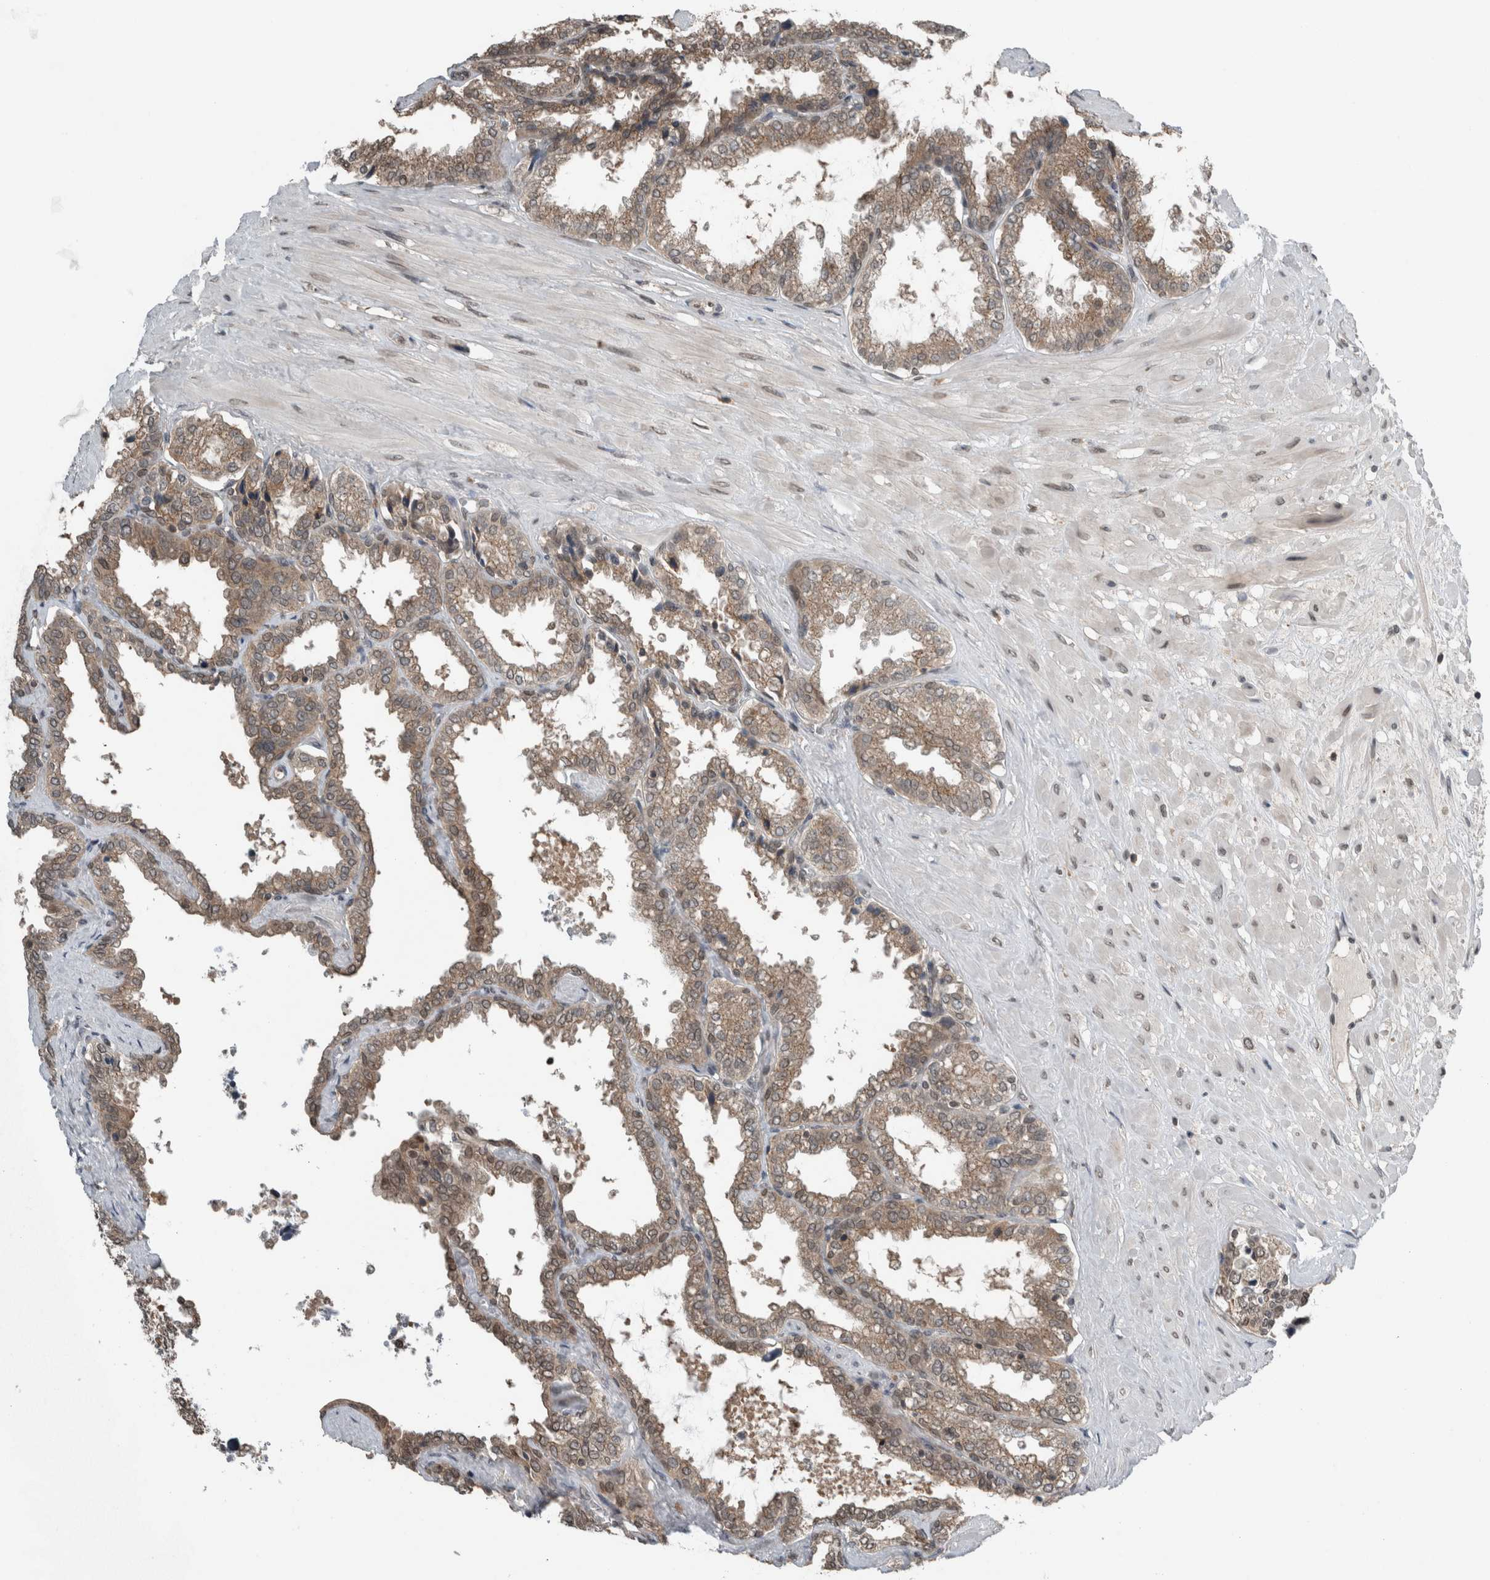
{"staining": {"intensity": "weak", "quantity": ">75%", "location": "cytoplasmic/membranous,nuclear"}, "tissue": "seminal vesicle", "cell_type": "Glandular cells", "image_type": "normal", "snomed": [{"axis": "morphology", "description": "Normal tissue, NOS"}, {"axis": "topography", "description": "Seminal veicle"}], "caption": "Seminal vesicle stained with a brown dye demonstrates weak cytoplasmic/membranous,nuclear positive expression in approximately >75% of glandular cells.", "gene": "SPAG7", "patient": {"sex": "male", "age": 46}}